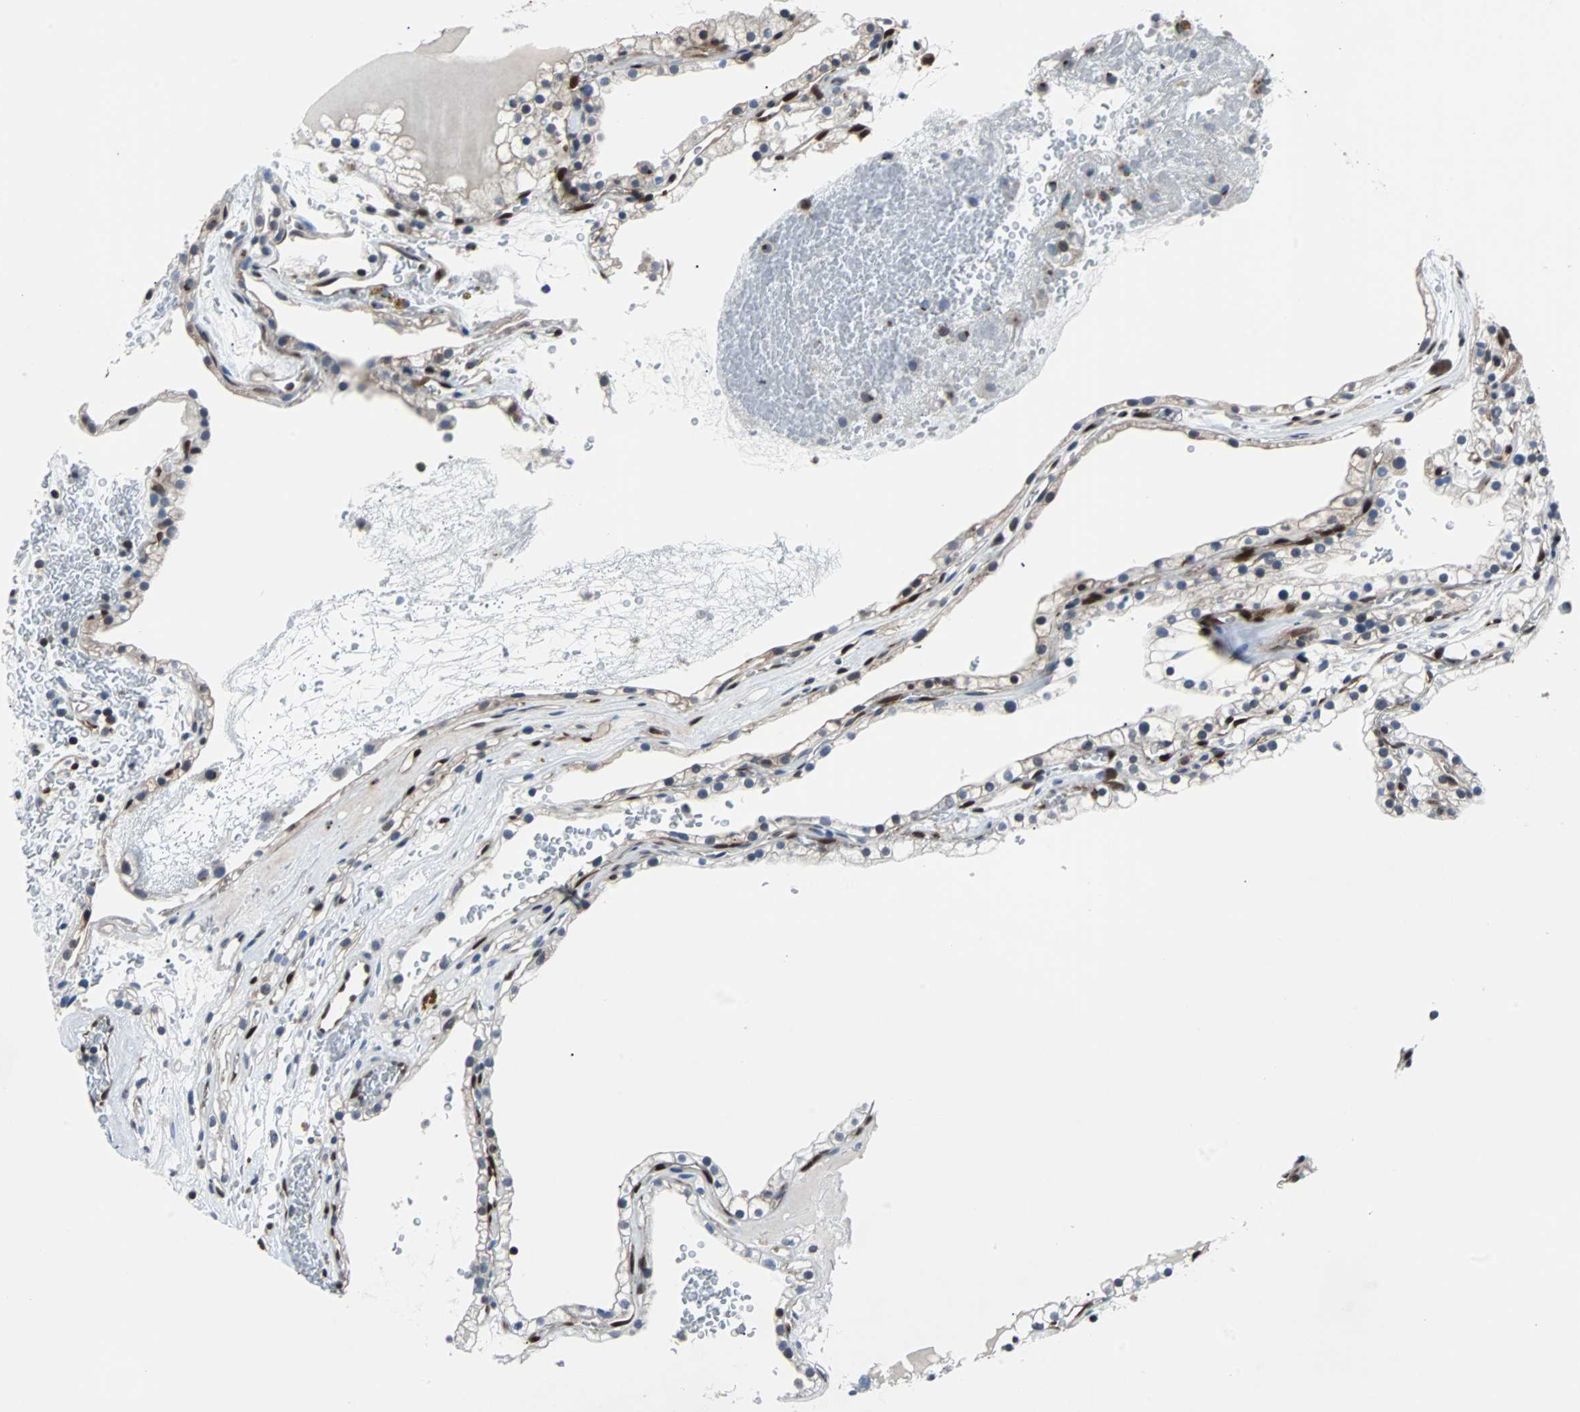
{"staining": {"intensity": "negative", "quantity": "none", "location": "none"}, "tissue": "renal cancer", "cell_type": "Tumor cells", "image_type": "cancer", "snomed": [{"axis": "morphology", "description": "Adenocarcinoma, NOS"}, {"axis": "topography", "description": "Kidney"}], "caption": "An image of renal cancer stained for a protein shows no brown staining in tumor cells.", "gene": "MAP2K6", "patient": {"sex": "female", "age": 41}}